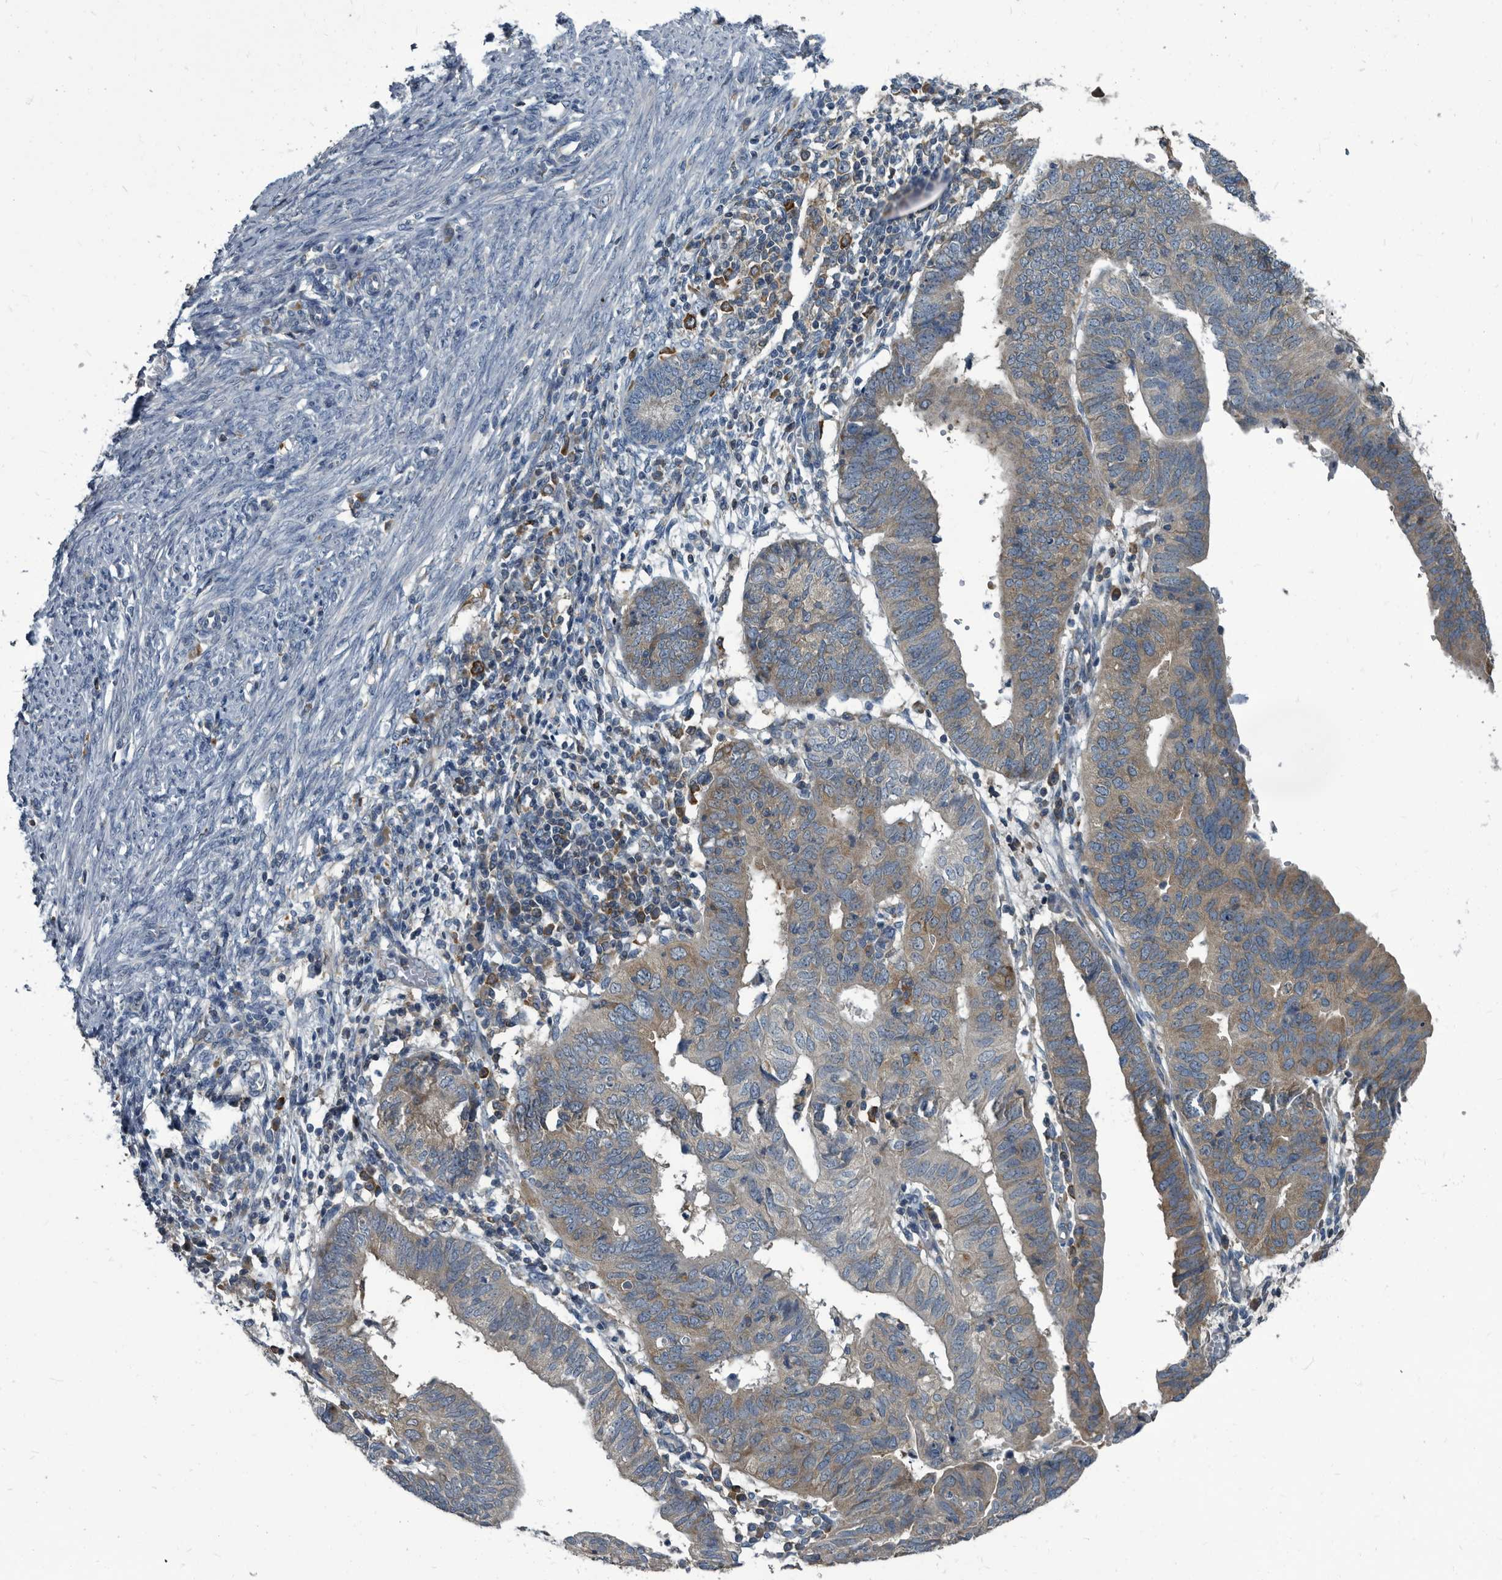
{"staining": {"intensity": "weak", "quantity": "25%-75%", "location": "cytoplasmic/membranous"}, "tissue": "endometrial cancer", "cell_type": "Tumor cells", "image_type": "cancer", "snomed": [{"axis": "morphology", "description": "Adenocarcinoma, NOS"}, {"axis": "topography", "description": "Uterus"}], "caption": "The immunohistochemical stain shows weak cytoplasmic/membranous staining in tumor cells of endometrial cancer tissue. The staining is performed using DAB brown chromogen to label protein expression. The nuclei are counter-stained blue using hematoxylin.", "gene": "CDV3", "patient": {"sex": "female", "age": 77}}